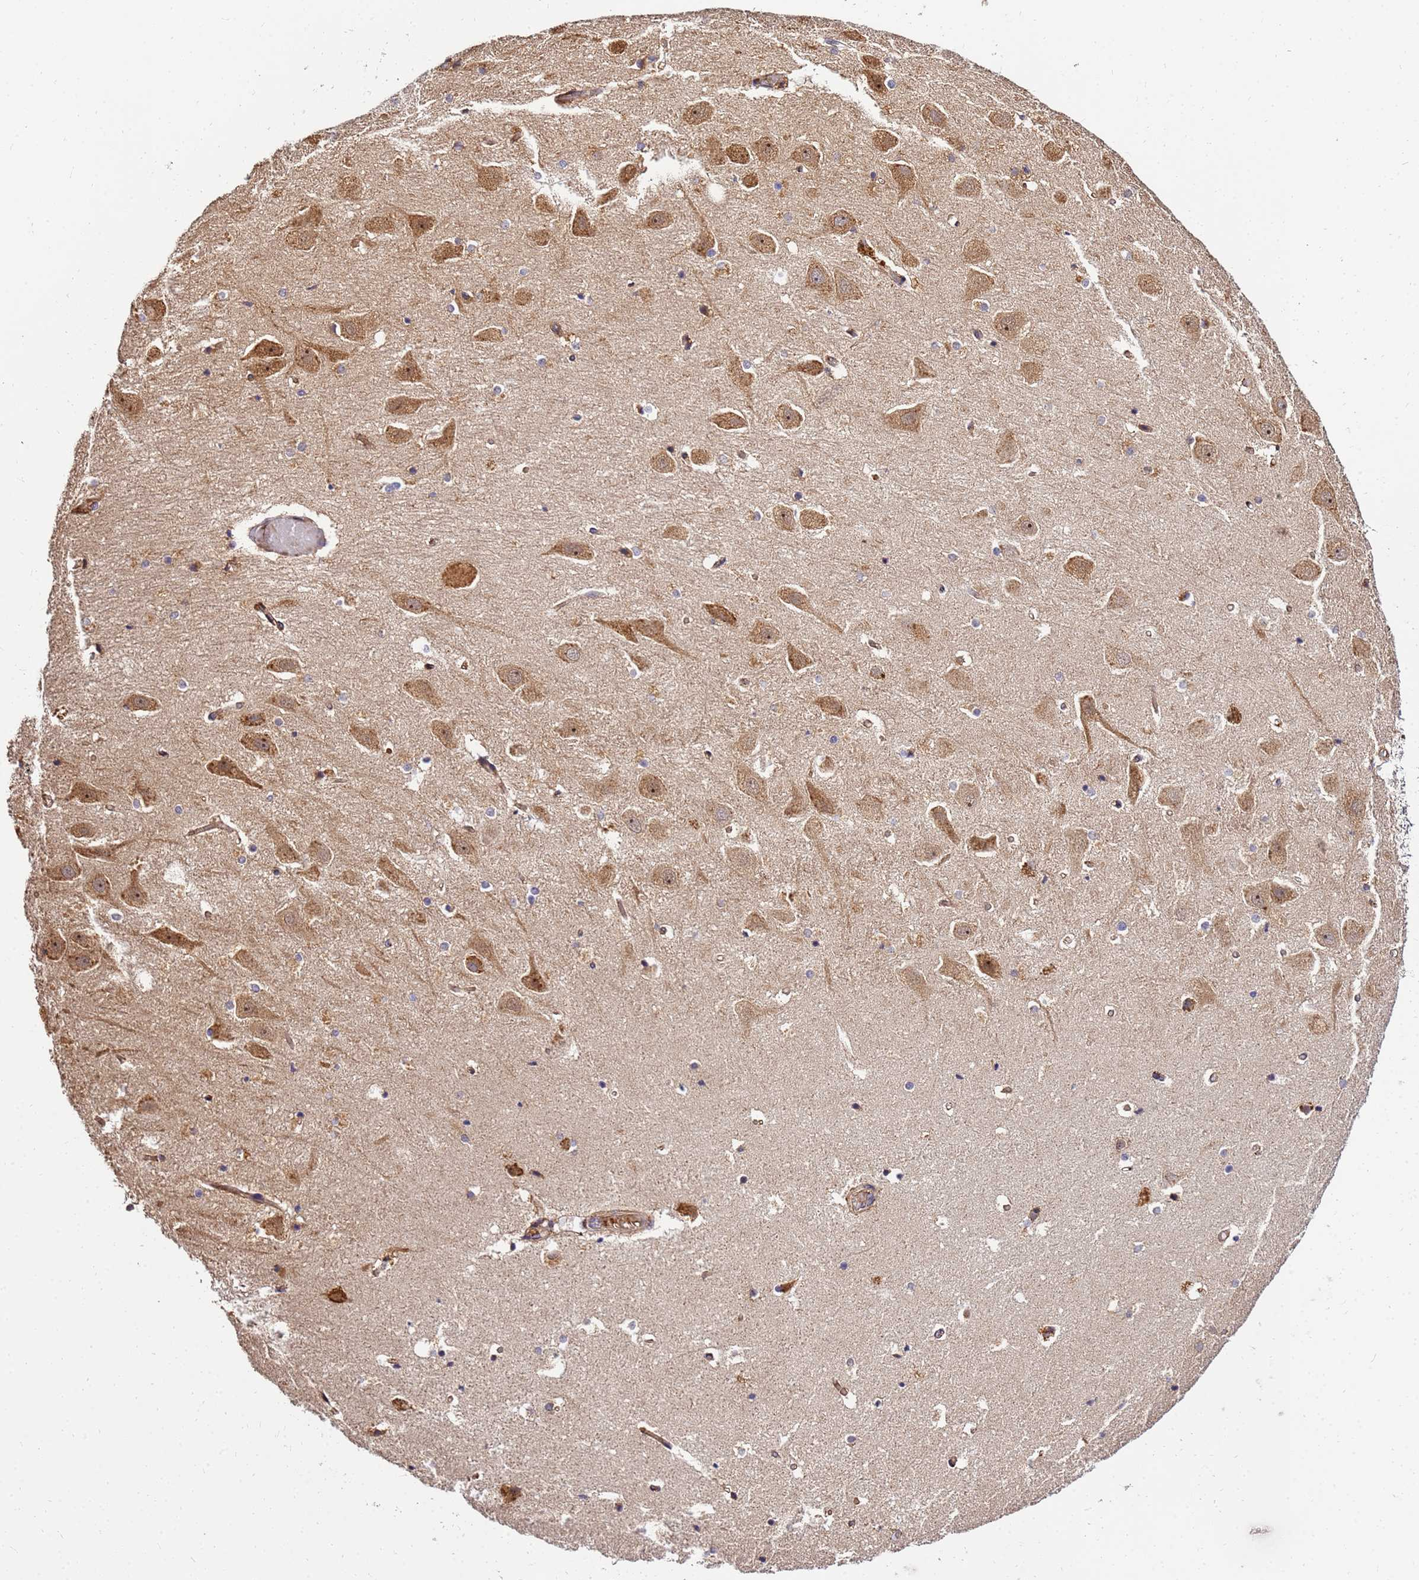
{"staining": {"intensity": "negative", "quantity": "none", "location": "none"}, "tissue": "hippocampus", "cell_type": "Glial cells", "image_type": "normal", "snomed": [{"axis": "morphology", "description": "Normal tissue, NOS"}, {"axis": "topography", "description": "Hippocampus"}], "caption": "Immunohistochemical staining of benign hippocampus displays no significant staining in glial cells. The staining is performed using DAB brown chromogen with nuclei counter-stained in using hematoxylin.", "gene": "WWC2", "patient": {"sex": "female", "age": 52}}